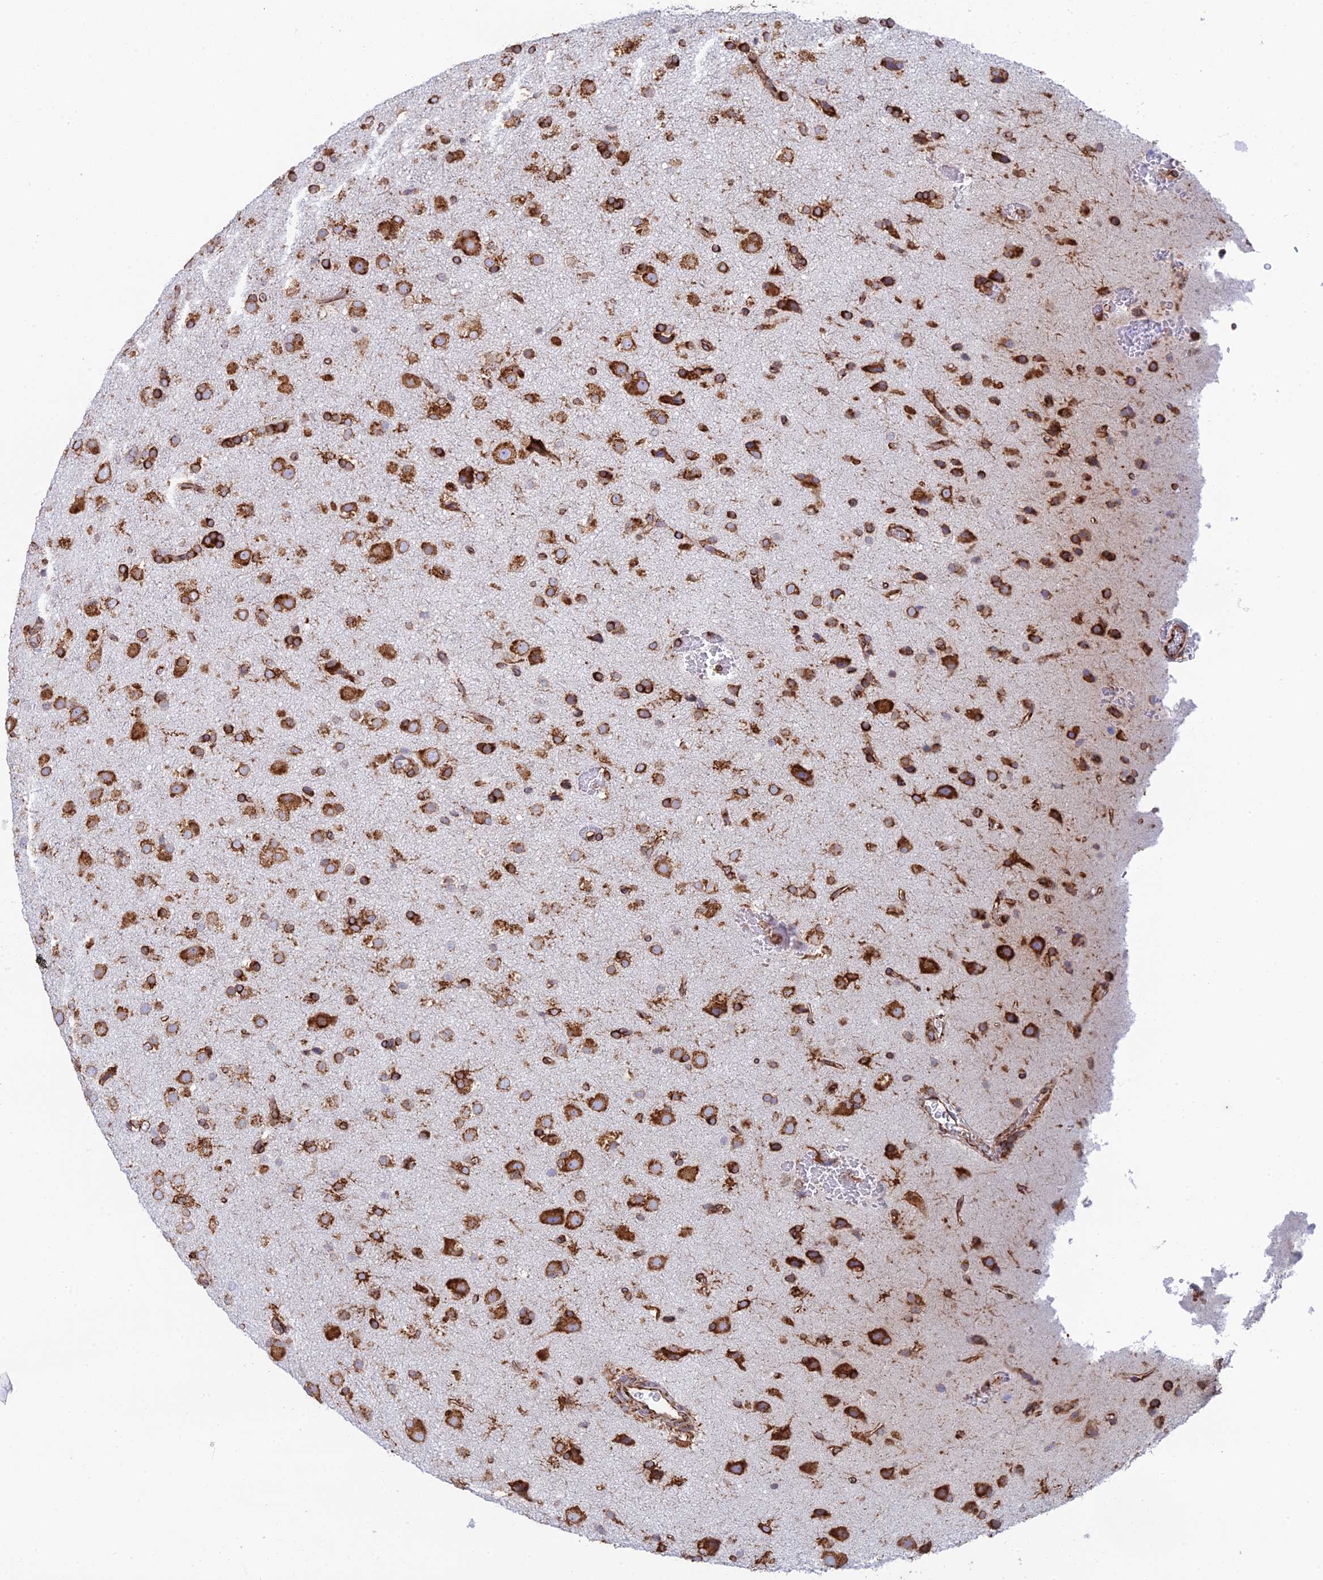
{"staining": {"intensity": "strong", "quantity": ">75%", "location": "cytoplasmic/membranous"}, "tissue": "glioma", "cell_type": "Tumor cells", "image_type": "cancer", "snomed": [{"axis": "morphology", "description": "Glioma, malignant, Low grade"}, {"axis": "topography", "description": "Brain"}], "caption": "Malignant low-grade glioma stained with immunohistochemistry exhibits strong cytoplasmic/membranous staining in about >75% of tumor cells.", "gene": "CCDC69", "patient": {"sex": "male", "age": 65}}